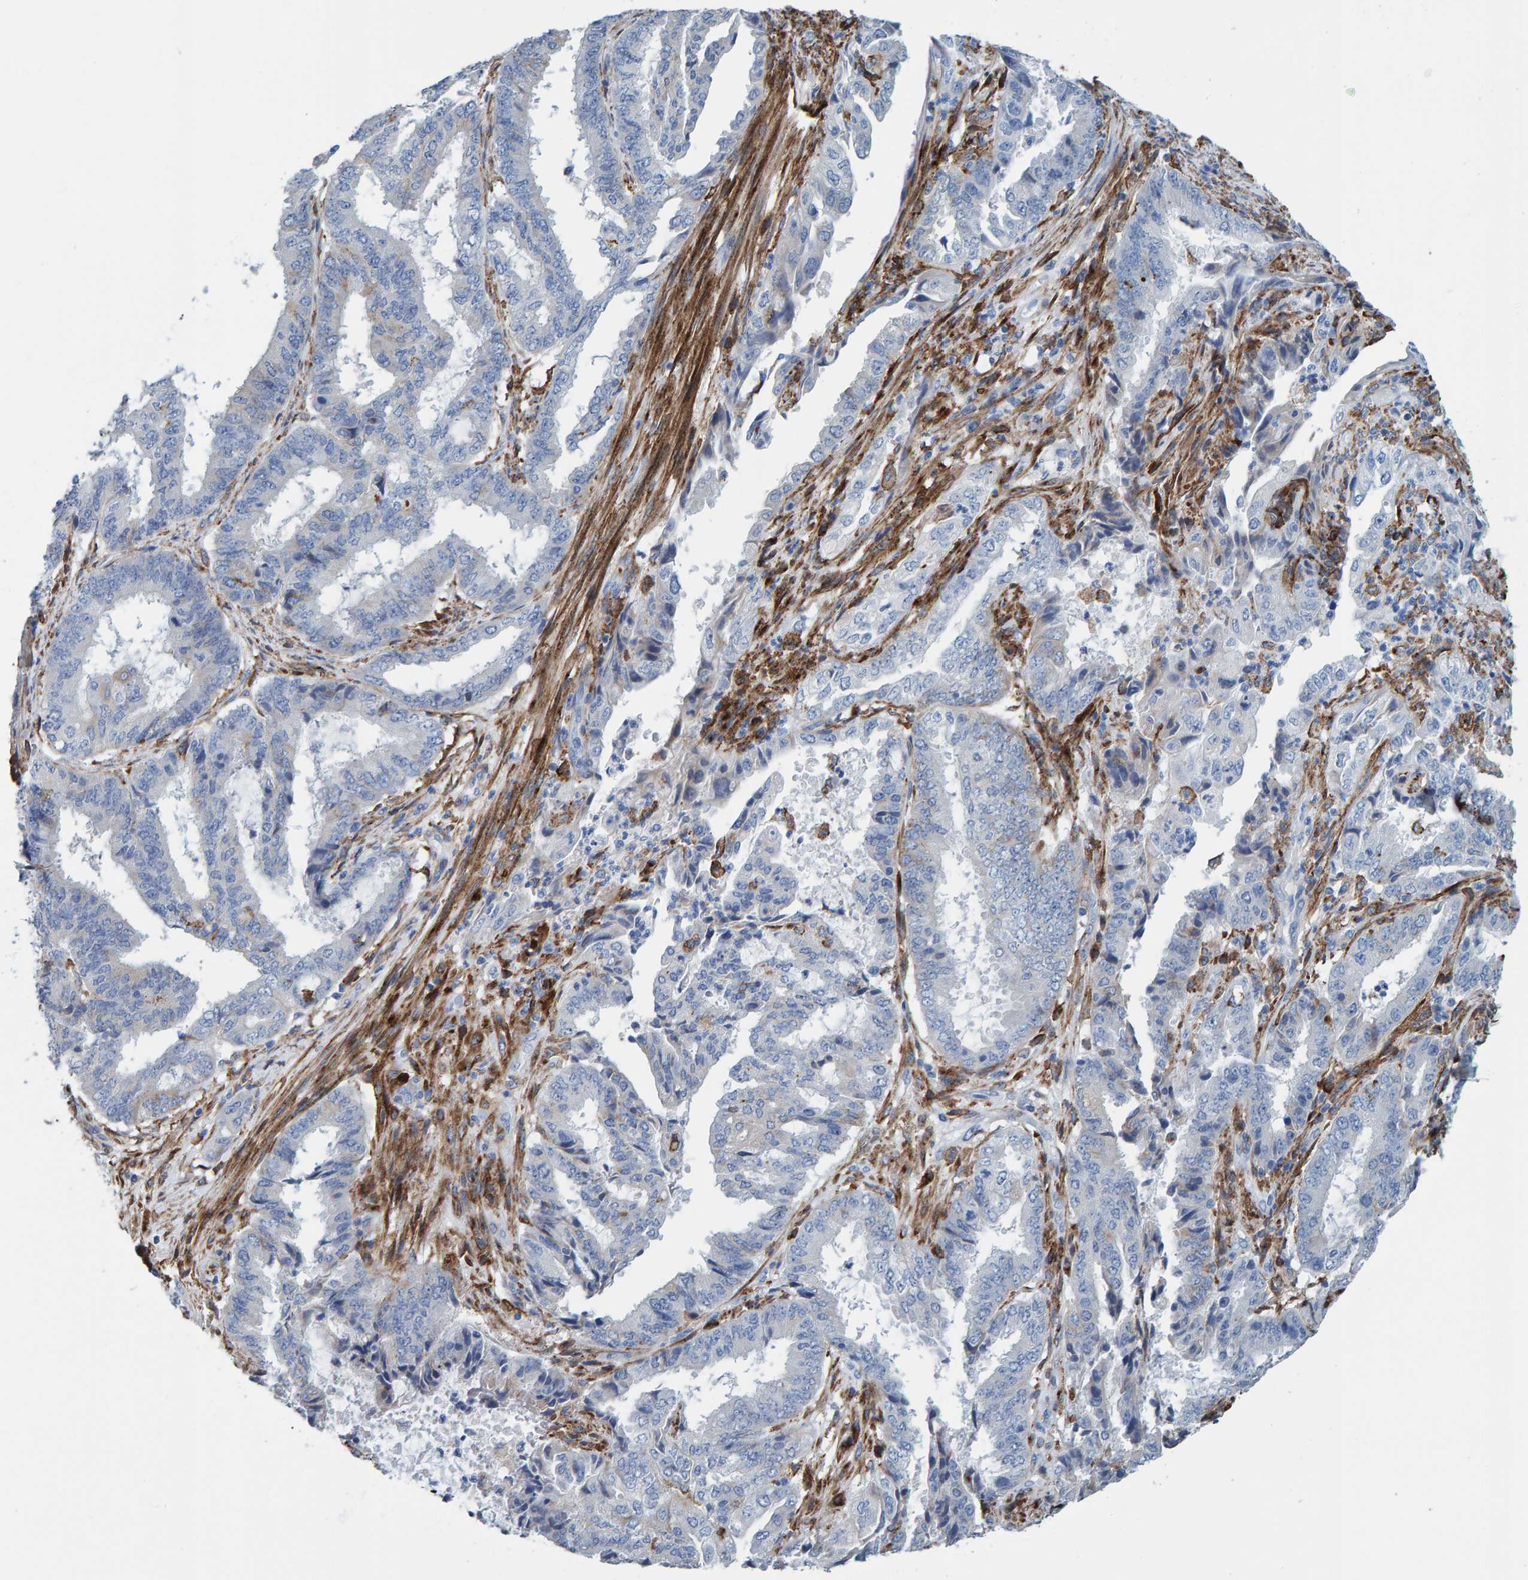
{"staining": {"intensity": "negative", "quantity": "none", "location": "none"}, "tissue": "endometrial cancer", "cell_type": "Tumor cells", "image_type": "cancer", "snomed": [{"axis": "morphology", "description": "Adenocarcinoma, NOS"}, {"axis": "topography", "description": "Endometrium"}], "caption": "A photomicrograph of adenocarcinoma (endometrial) stained for a protein shows no brown staining in tumor cells.", "gene": "LRP1", "patient": {"sex": "female", "age": 51}}